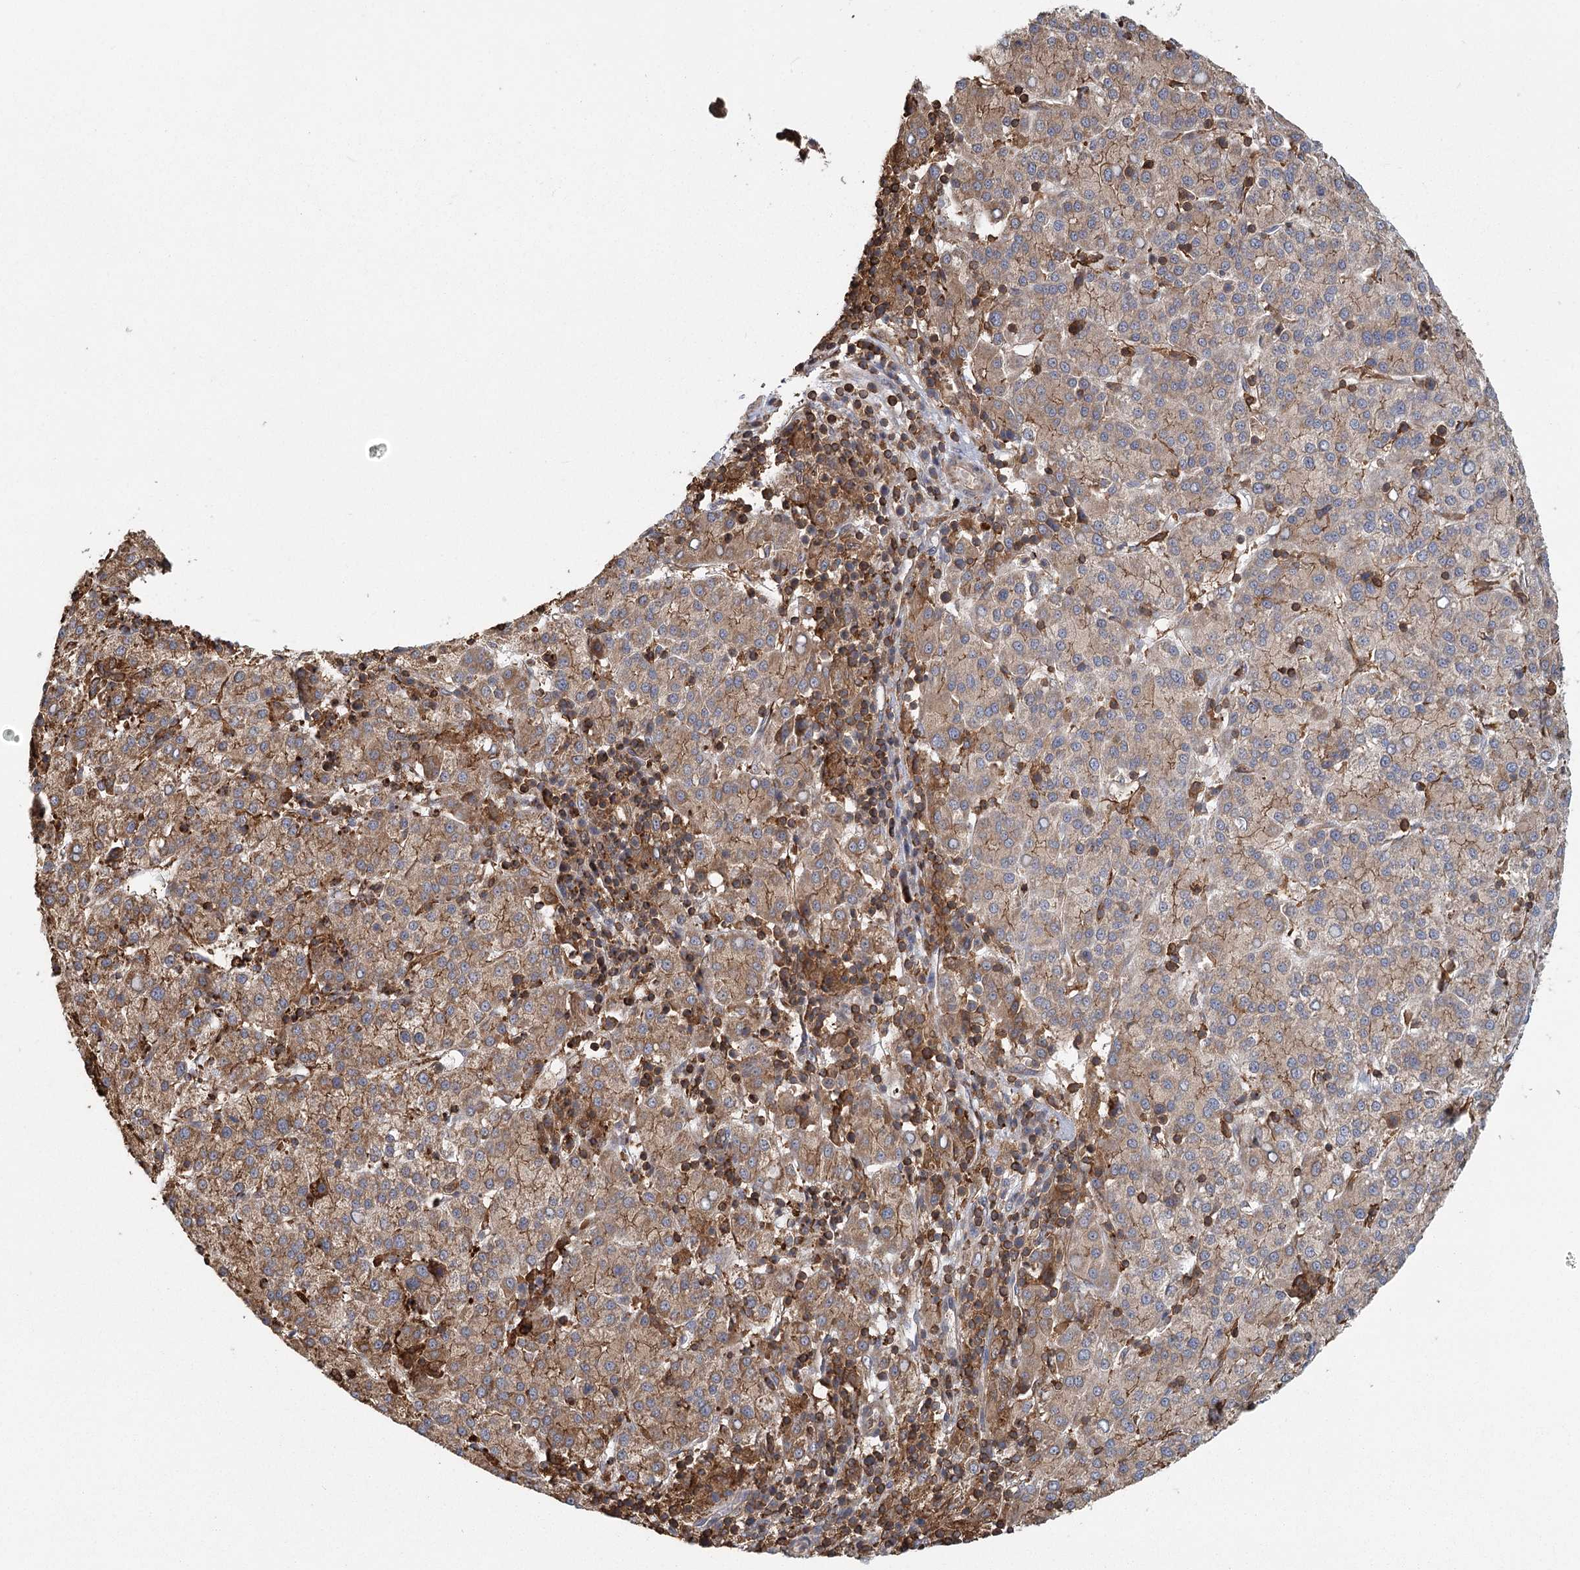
{"staining": {"intensity": "moderate", "quantity": ">75%", "location": "cytoplasmic/membranous"}, "tissue": "liver cancer", "cell_type": "Tumor cells", "image_type": "cancer", "snomed": [{"axis": "morphology", "description": "Carcinoma, Hepatocellular, NOS"}, {"axis": "topography", "description": "Liver"}], "caption": "Immunohistochemistry (IHC) of hepatocellular carcinoma (liver) shows medium levels of moderate cytoplasmic/membranous expression in about >75% of tumor cells. Nuclei are stained in blue.", "gene": "PLEKHA7", "patient": {"sex": "female", "age": 58}}